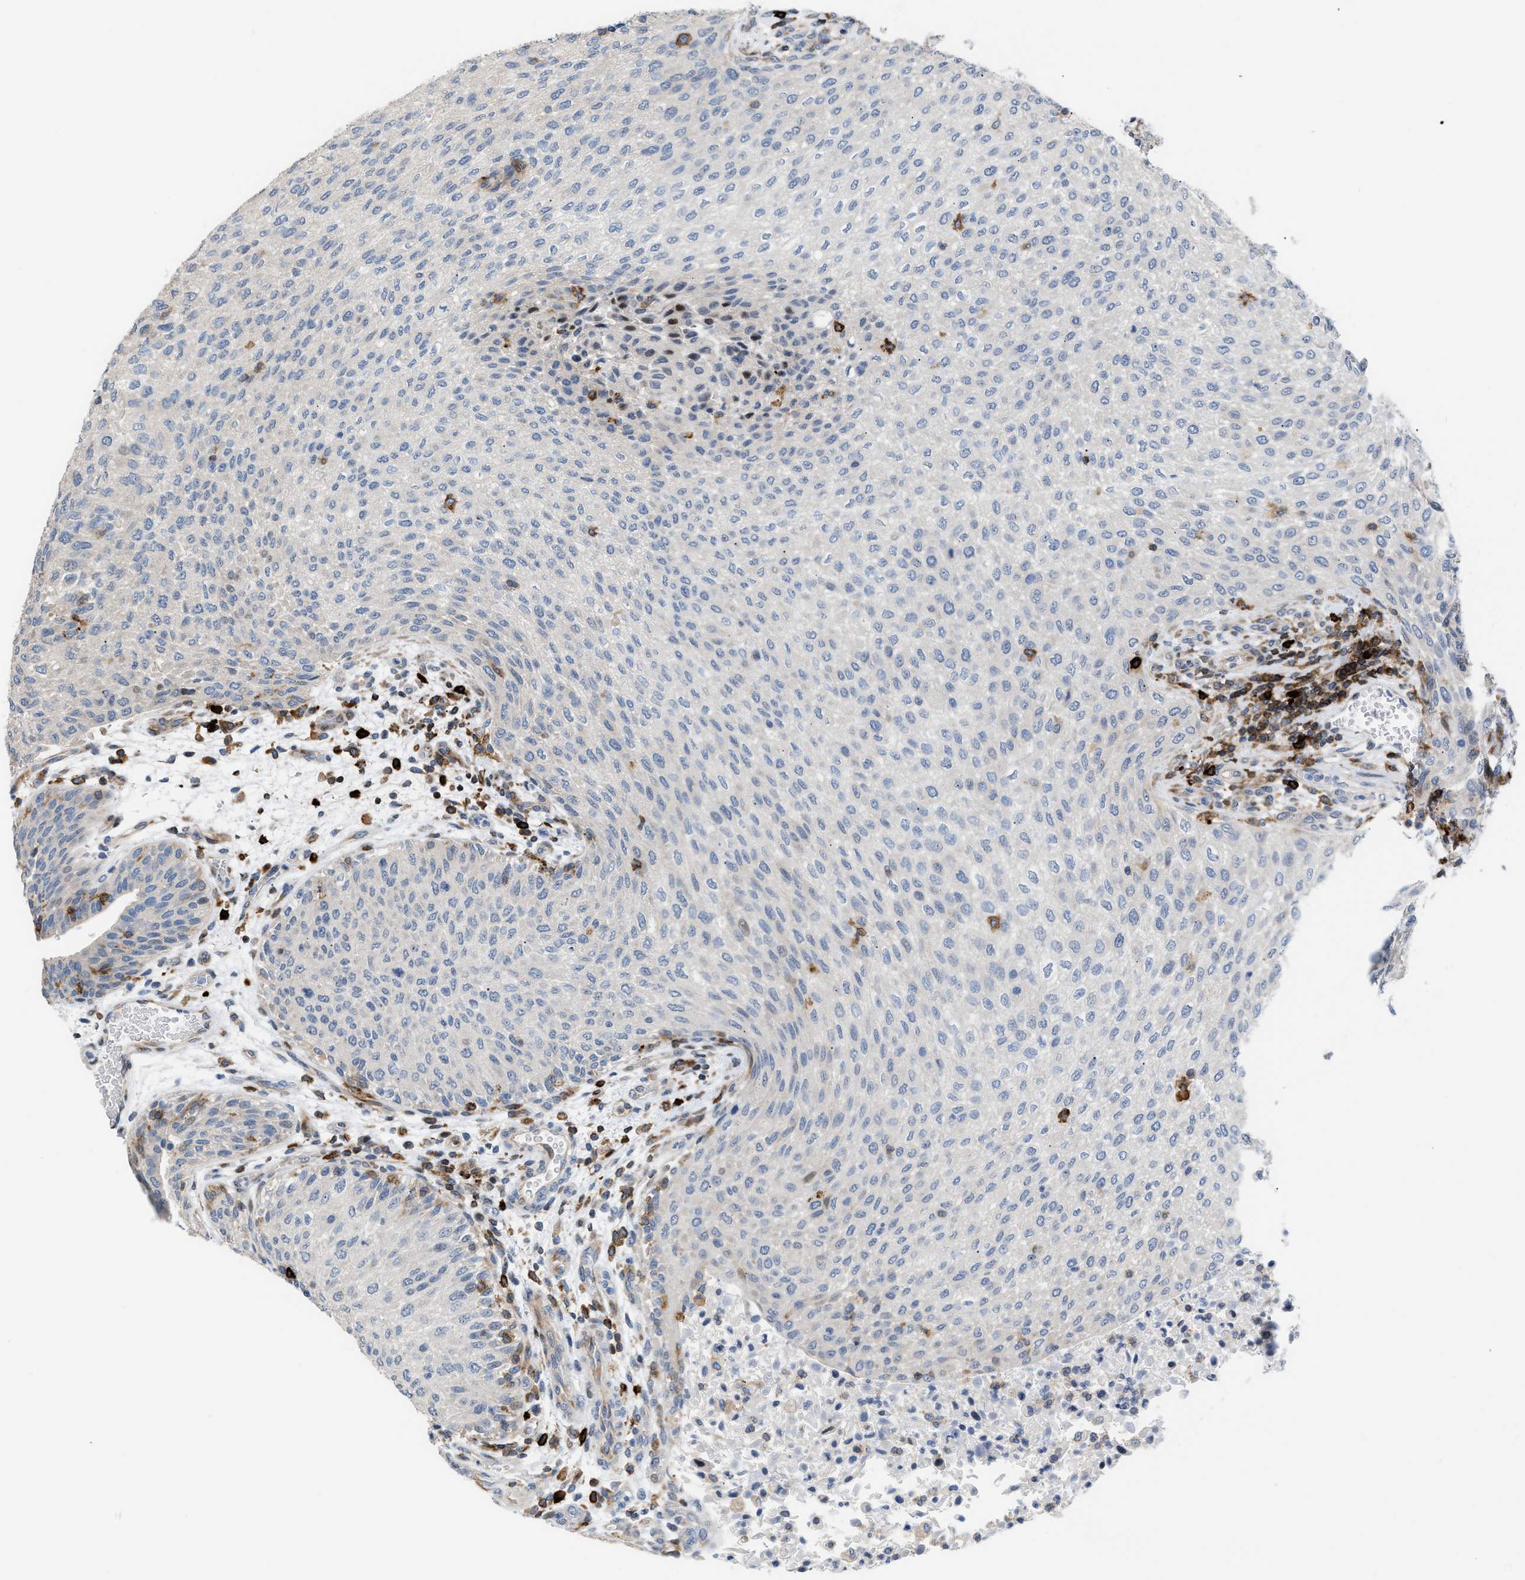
{"staining": {"intensity": "negative", "quantity": "none", "location": "none"}, "tissue": "urothelial cancer", "cell_type": "Tumor cells", "image_type": "cancer", "snomed": [{"axis": "morphology", "description": "Urothelial carcinoma, Low grade"}, {"axis": "morphology", "description": "Urothelial carcinoma, High grade"}, {"axis": "topography", "description": "Urinary bladder"}], "caption": "This image is of urothelial cancer stained with immunohistochemistry (IHC) to label a protein in brown with the nuclei are counter-stained blue. There is no expression in tumor cells. The staining is performed using DAB (3,3'-diaminobenzidine) brown chromogen with nuclei counter-stained in using hematoxylin.", "gene": "ATP9A", "patient": {"sex": "male", "age": 35}}